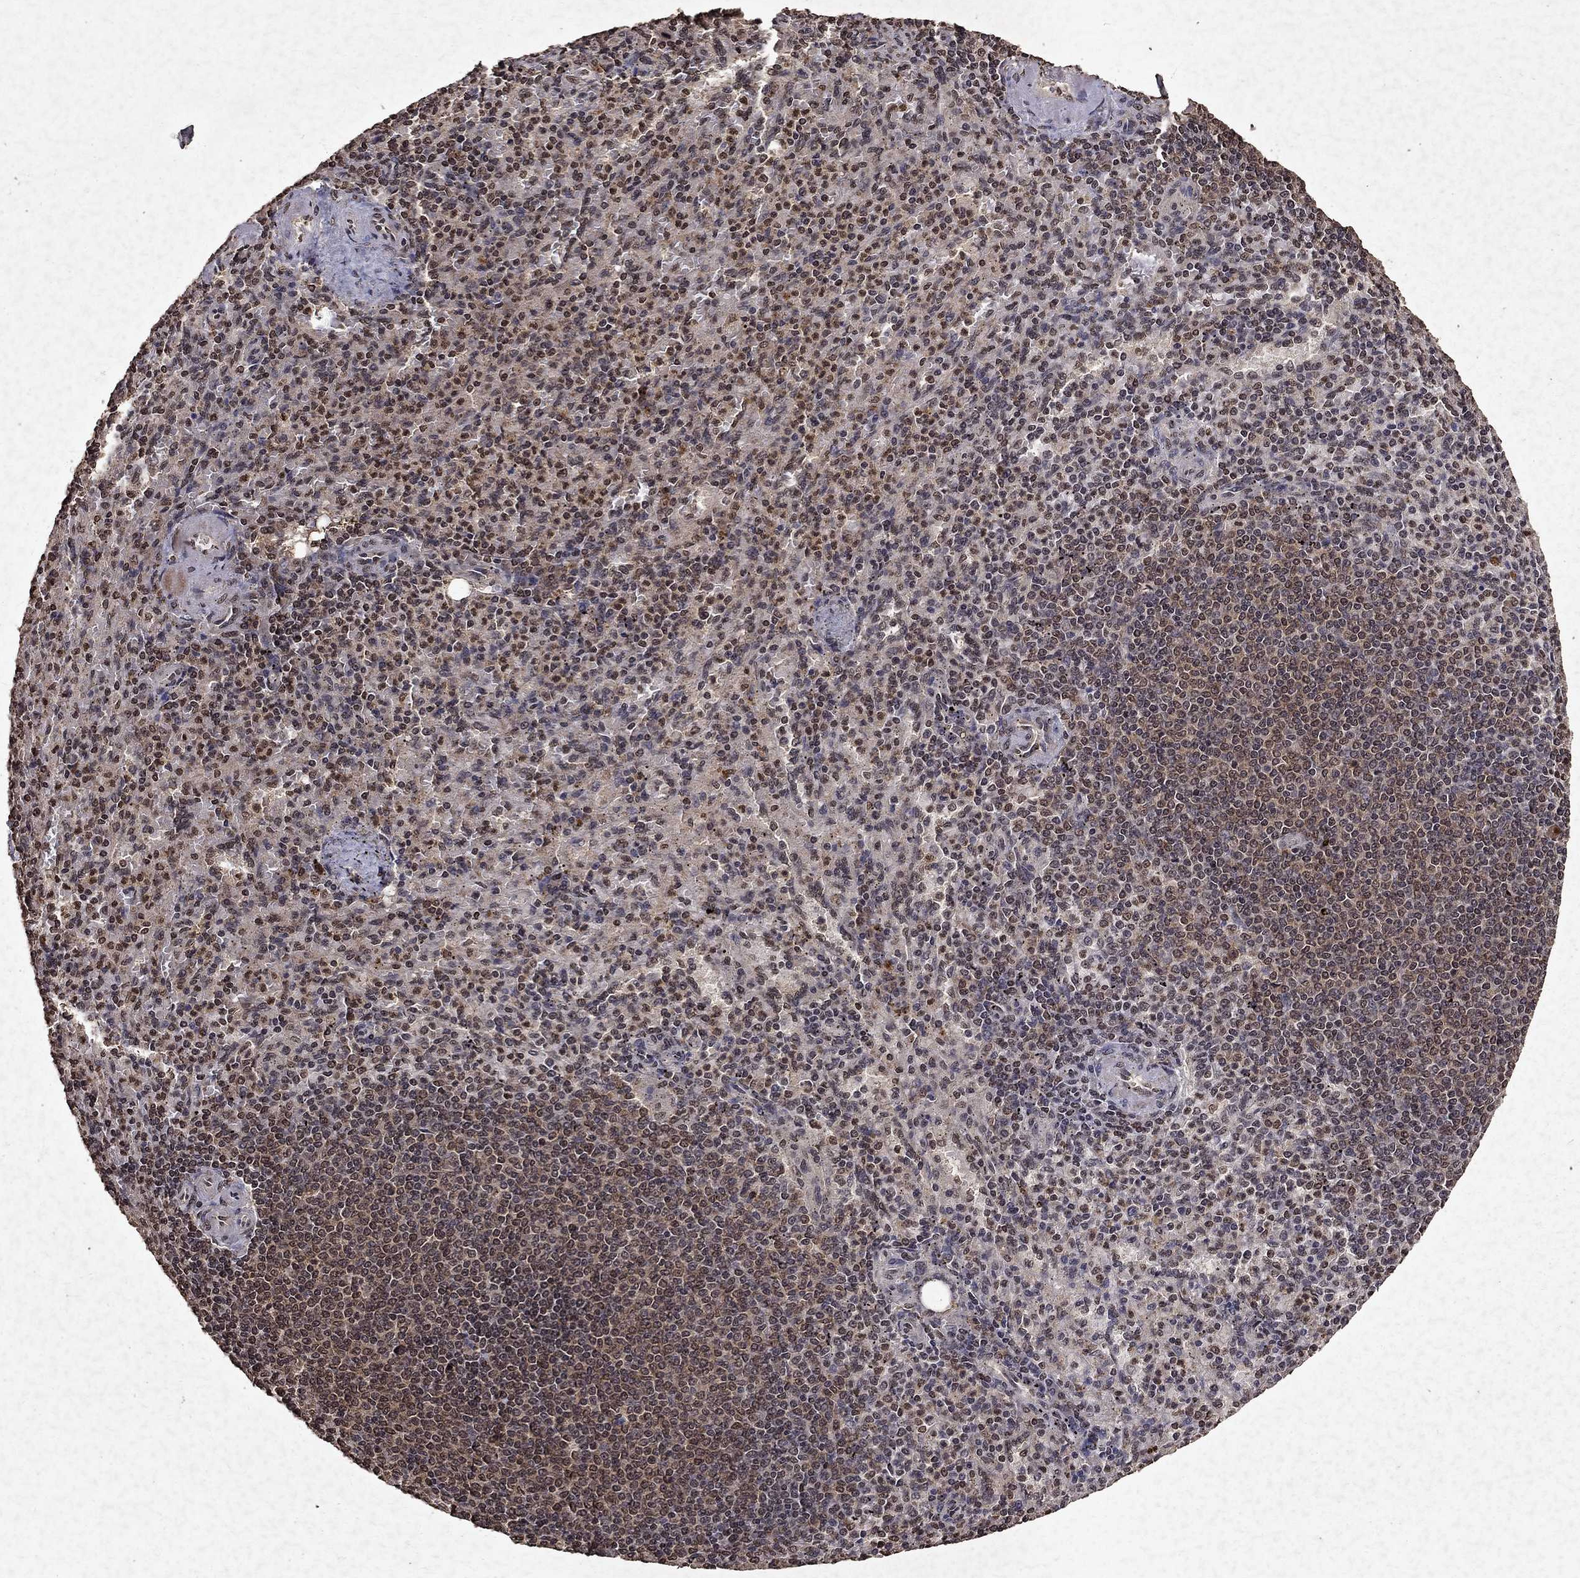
{"staining": {"intensity": "weak", "quantity": "25%-75%", "location": "nuclear"}, "tissue": "spleen", "cell_type": "Cells in red pulp", "image_type": "normal", "snomed": [{"axis": "morphology", "description": "Normal tissue, NOS"}, {"axis": "topography", "description": "Spleen"}], "caption": "Unremarkable spleen was stained to show a protein in brown. There is low levels of weak nuclear expression in about 25%-75% of cells in red pulp.", "gene": "PIN4", "patient": {"sex": "female", "age": 74}}